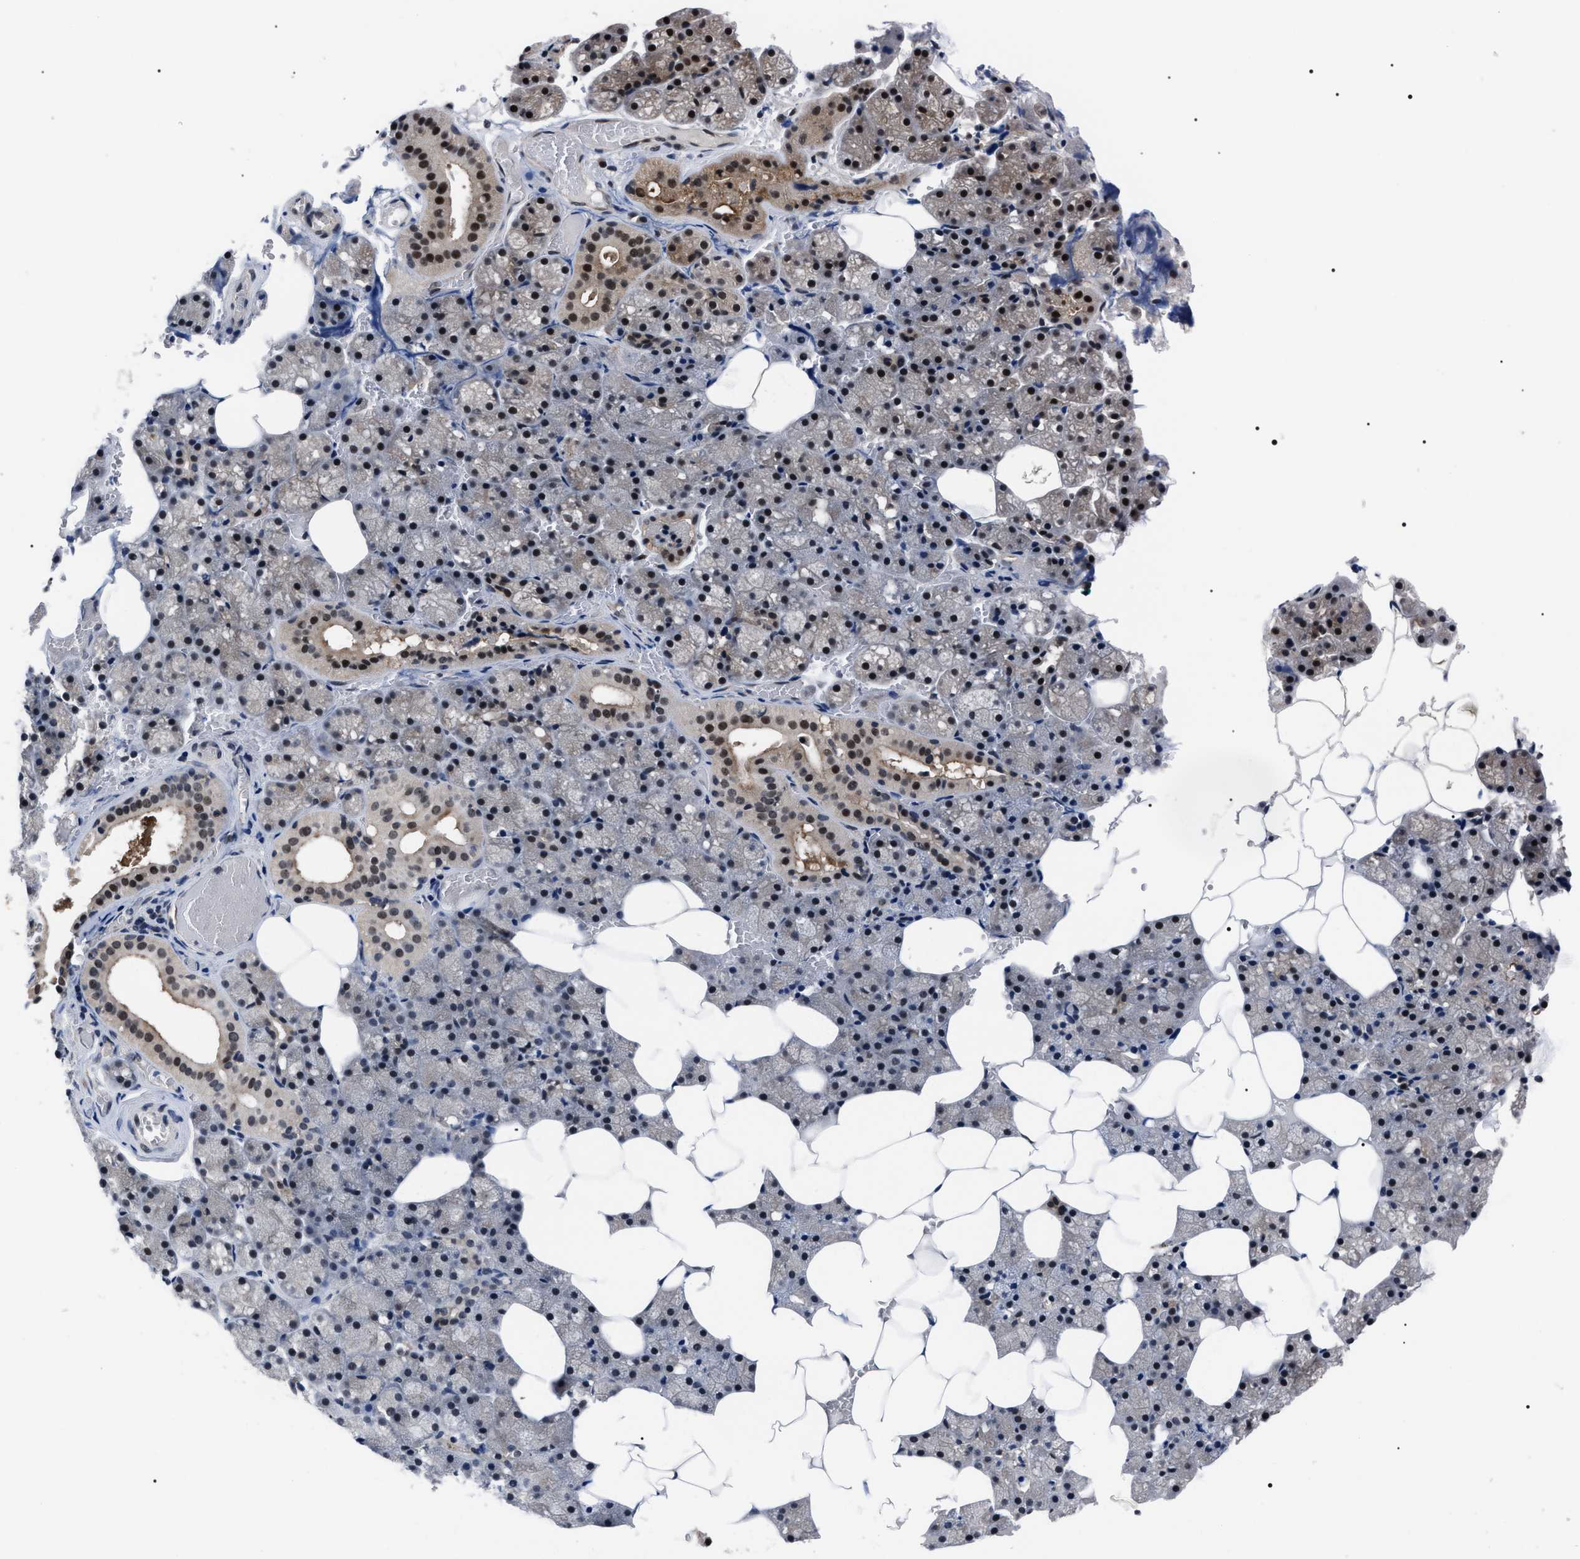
{"staining": {"intensity": "strong", "quantity": ">75%", "location": "cytoplasmic/membranous,nuclear"}, "tissue": "salivary gland", "cell_type": "Glandular cells", "image_type": "normal", "snomed": [{"axis": "morphology", "description": "Normal tissue, NOS"}, {"axis": "topography", "description": "Salivary gland"}], "caption": "Immunohistochemical staining of unremarkable human salivary gland exhibits strong cytoplasmic/membranous,nuclear protein expression in approximately >75% of glandular cells.", "gene": "CSNK2A1", "patient": {"sex": "male", "age": 62}}